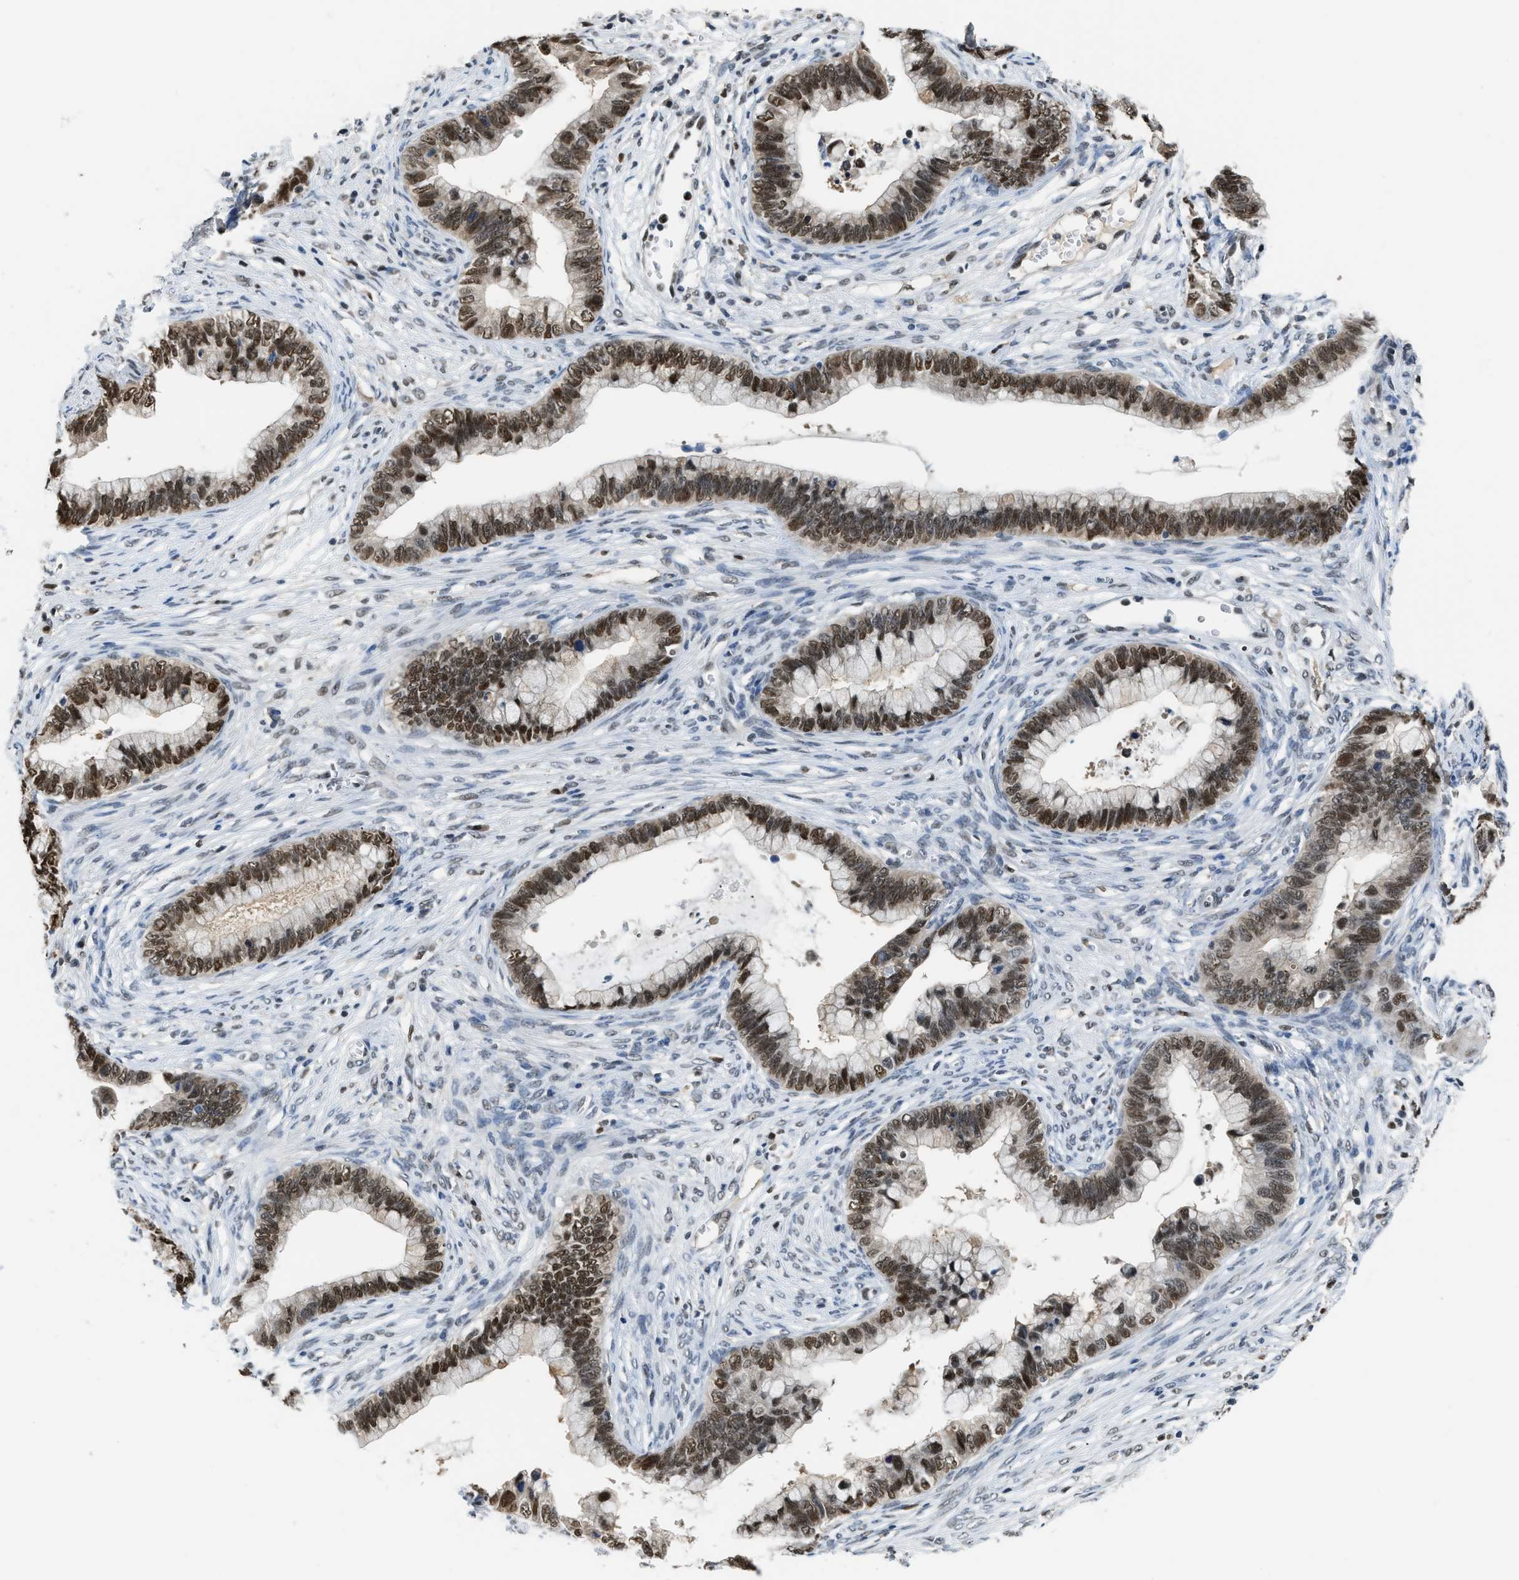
{"staining": {"intensity": "moderate", "quantity": ">75%", "location": "nuclear"}, "tissue": "cervical cancer", "cell_type": "Tumor cells", "image_type": "cancer", "snomed": [{"axis": "morphology", "description": "Adenocarcinoma, NOS"}, {"axis": "topography", "description": "Cervix"}], "caption": "Immunohistochemistry (IHC) of human adenocarcinoma (cervical) exhibits medium levels of moderate nuclear staining in about >75% of tumor cells.", "gene": "ALX1", "patient": {"sex": "female", "age": 44}}